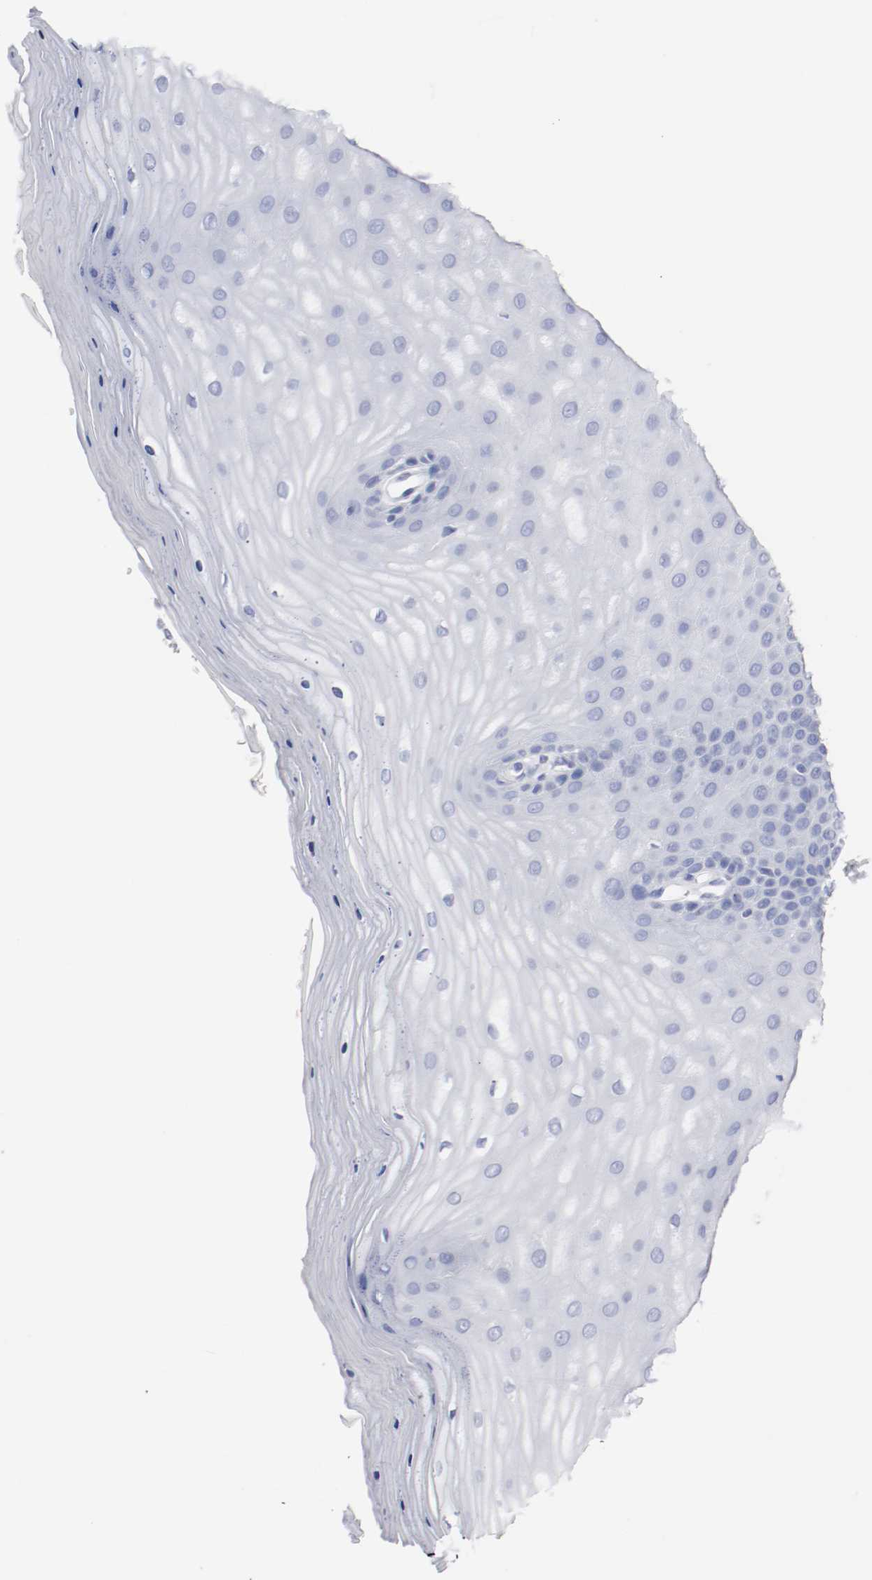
{"staining": {"intensity": "negative", "quantity": "none", "location": "none"}, "tissue": "cervix", "cell_type": "Glandular cells", "image_type": "normal", "snomed": [{"axis": "morphology", "description": "Normal tissue, NOS"}, {"axis": "topography", "description": "Cervix"}], "caption": "Glandular cells show no significant protein staining in unremarkable cervix. (DAB immunohistochemistry (IHC) visualized using brightfield microscopy, high magnification).", "gene": "GAD1", "patient": {"sex": "female", "age": 55}}